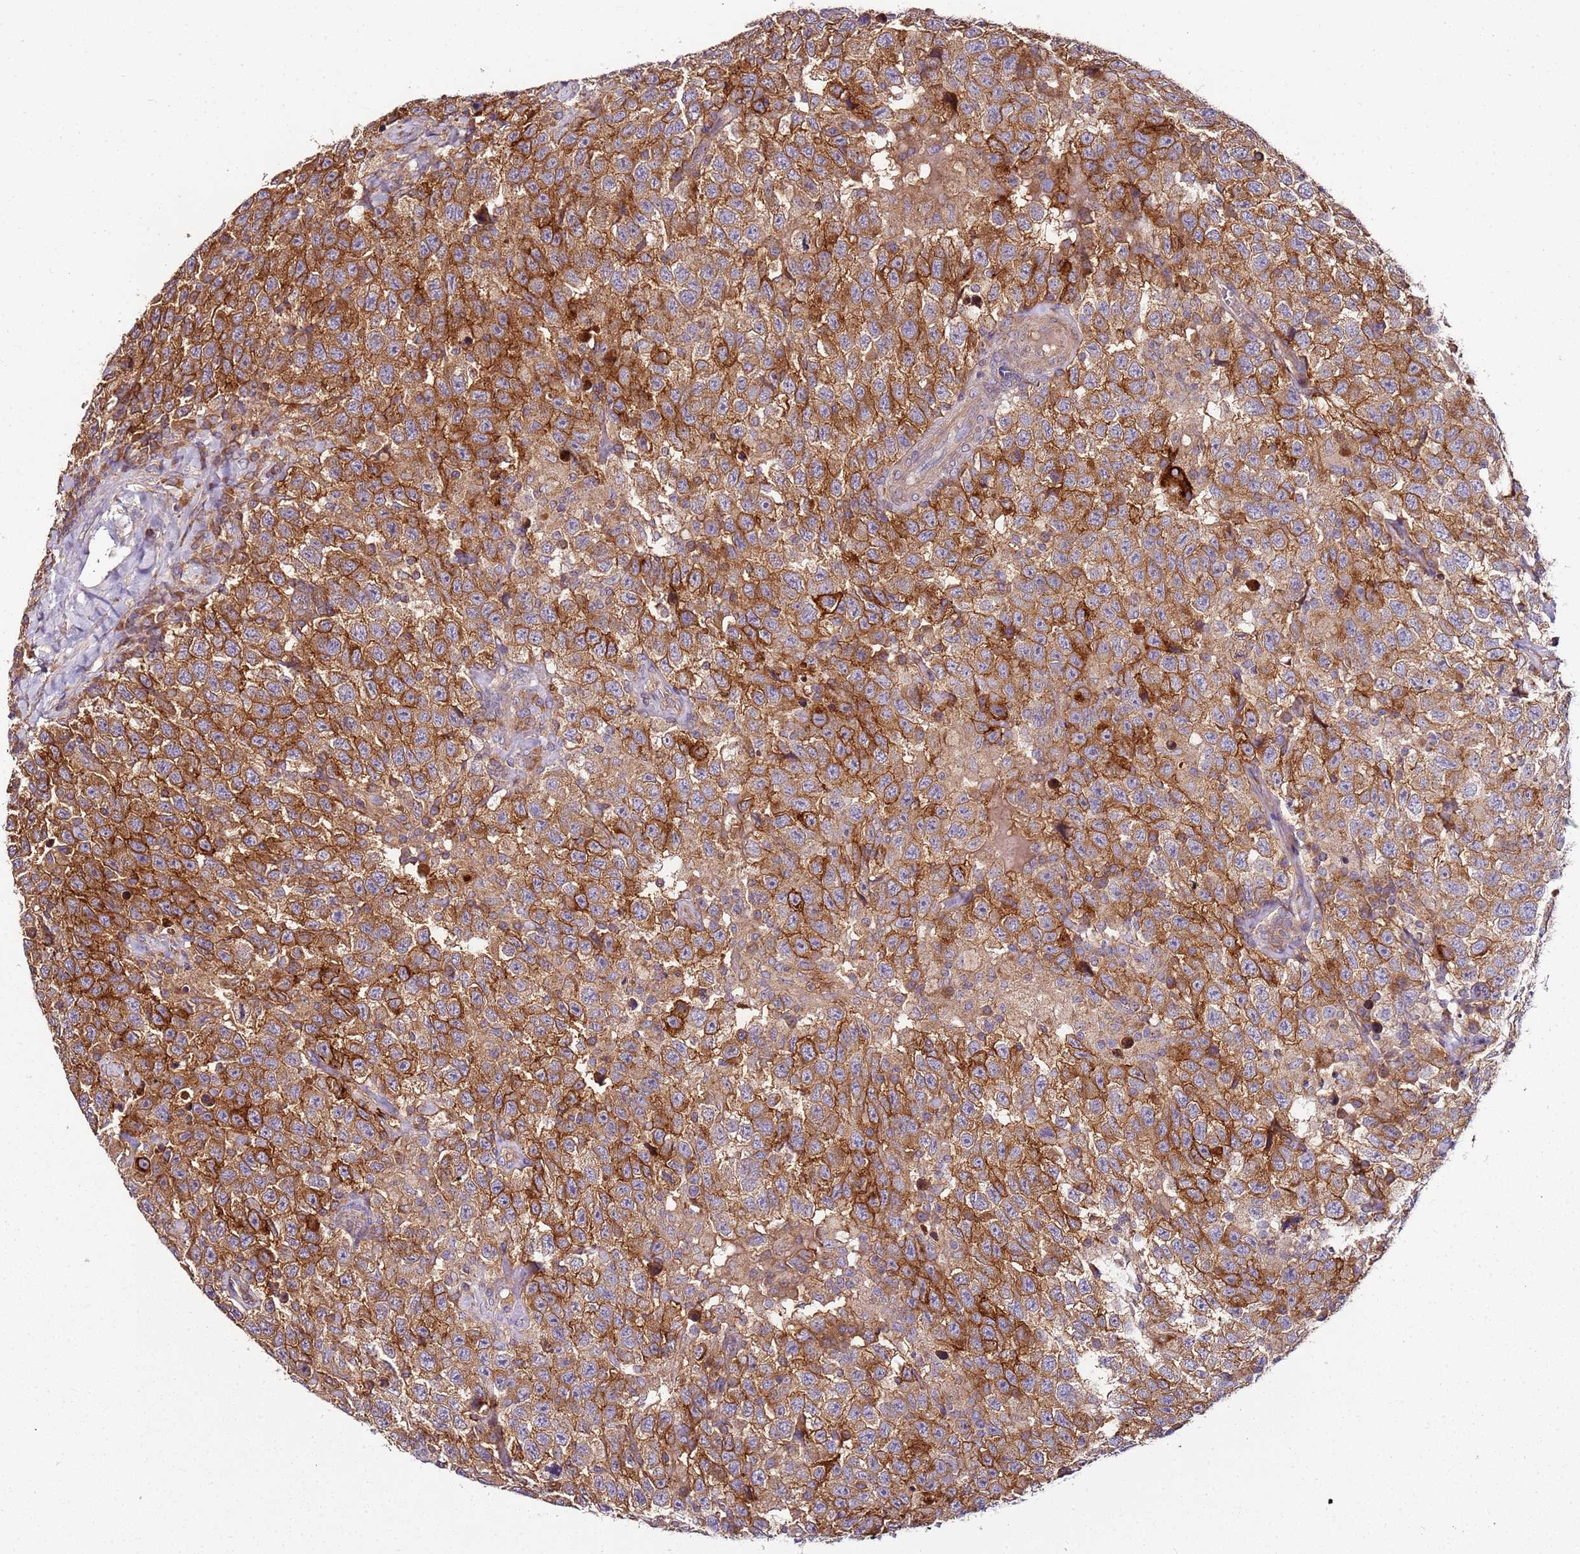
{"staining": {"intensity": "moderate", "quantity": ">75%", "location": "cytoplasmic/membranous"}, "tissue": "testis cancer", "cell_type": "Tumor cells", "image_type": "cancer", "snomed": [{"axis": "morphology", "description": "Seminoma, NOS"}, {"axis": "topography", "description": "Testis"}], "caption": "There is medium levels of moderate cytoplasmic/membranous staining in tumor cells of testis cancer, as demonstrated by immunohistochemical staining (brown color).", "gene": "KRTAP21-3", "patient": {"sex": "male", "age": 41}}